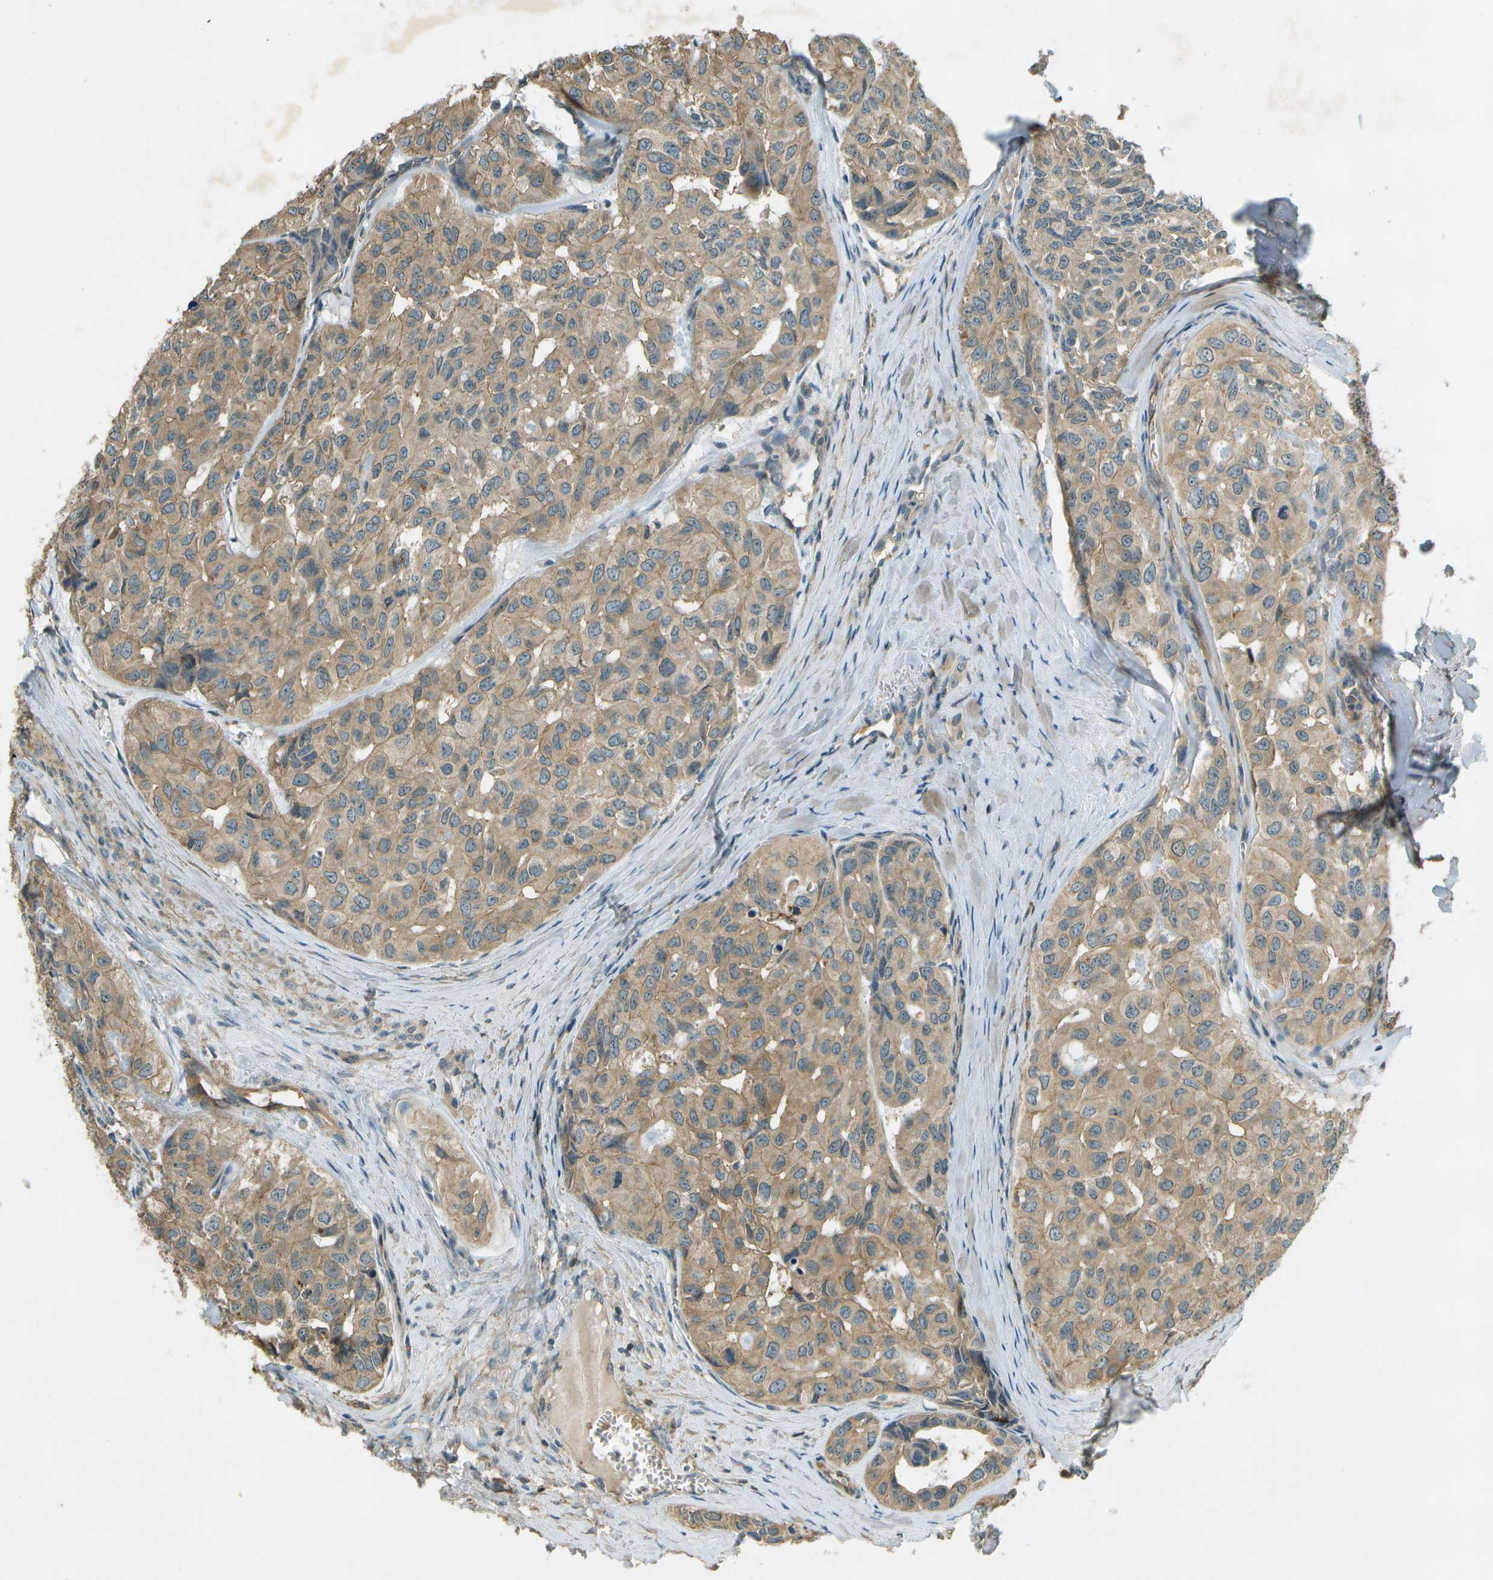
{"staining": {"intensity": "weak", "quantity": ">75%", "location": "cytoplasmic/membranous"}, "tissue": "head and neck cancer", "cell_type": "Tumor cells", "image_type": "cancer", "snomed": [{"axis": "morphology", "description": "Adenocarcinoma, NOS"}, {"axis": "topography", "description": "Salivary gland, NOS"}, {"axis": "topography", "description": "Head-Neck"}], "caption": "Immunohistochemistry (IHC) of head and neck adenocarcinoma exhibits low levels of weak cytoplasmic/membranous staining in approximately >75% of tumor cells.", "gene": "NUDT4", "patient": {"sex": "female", "age": 76}}